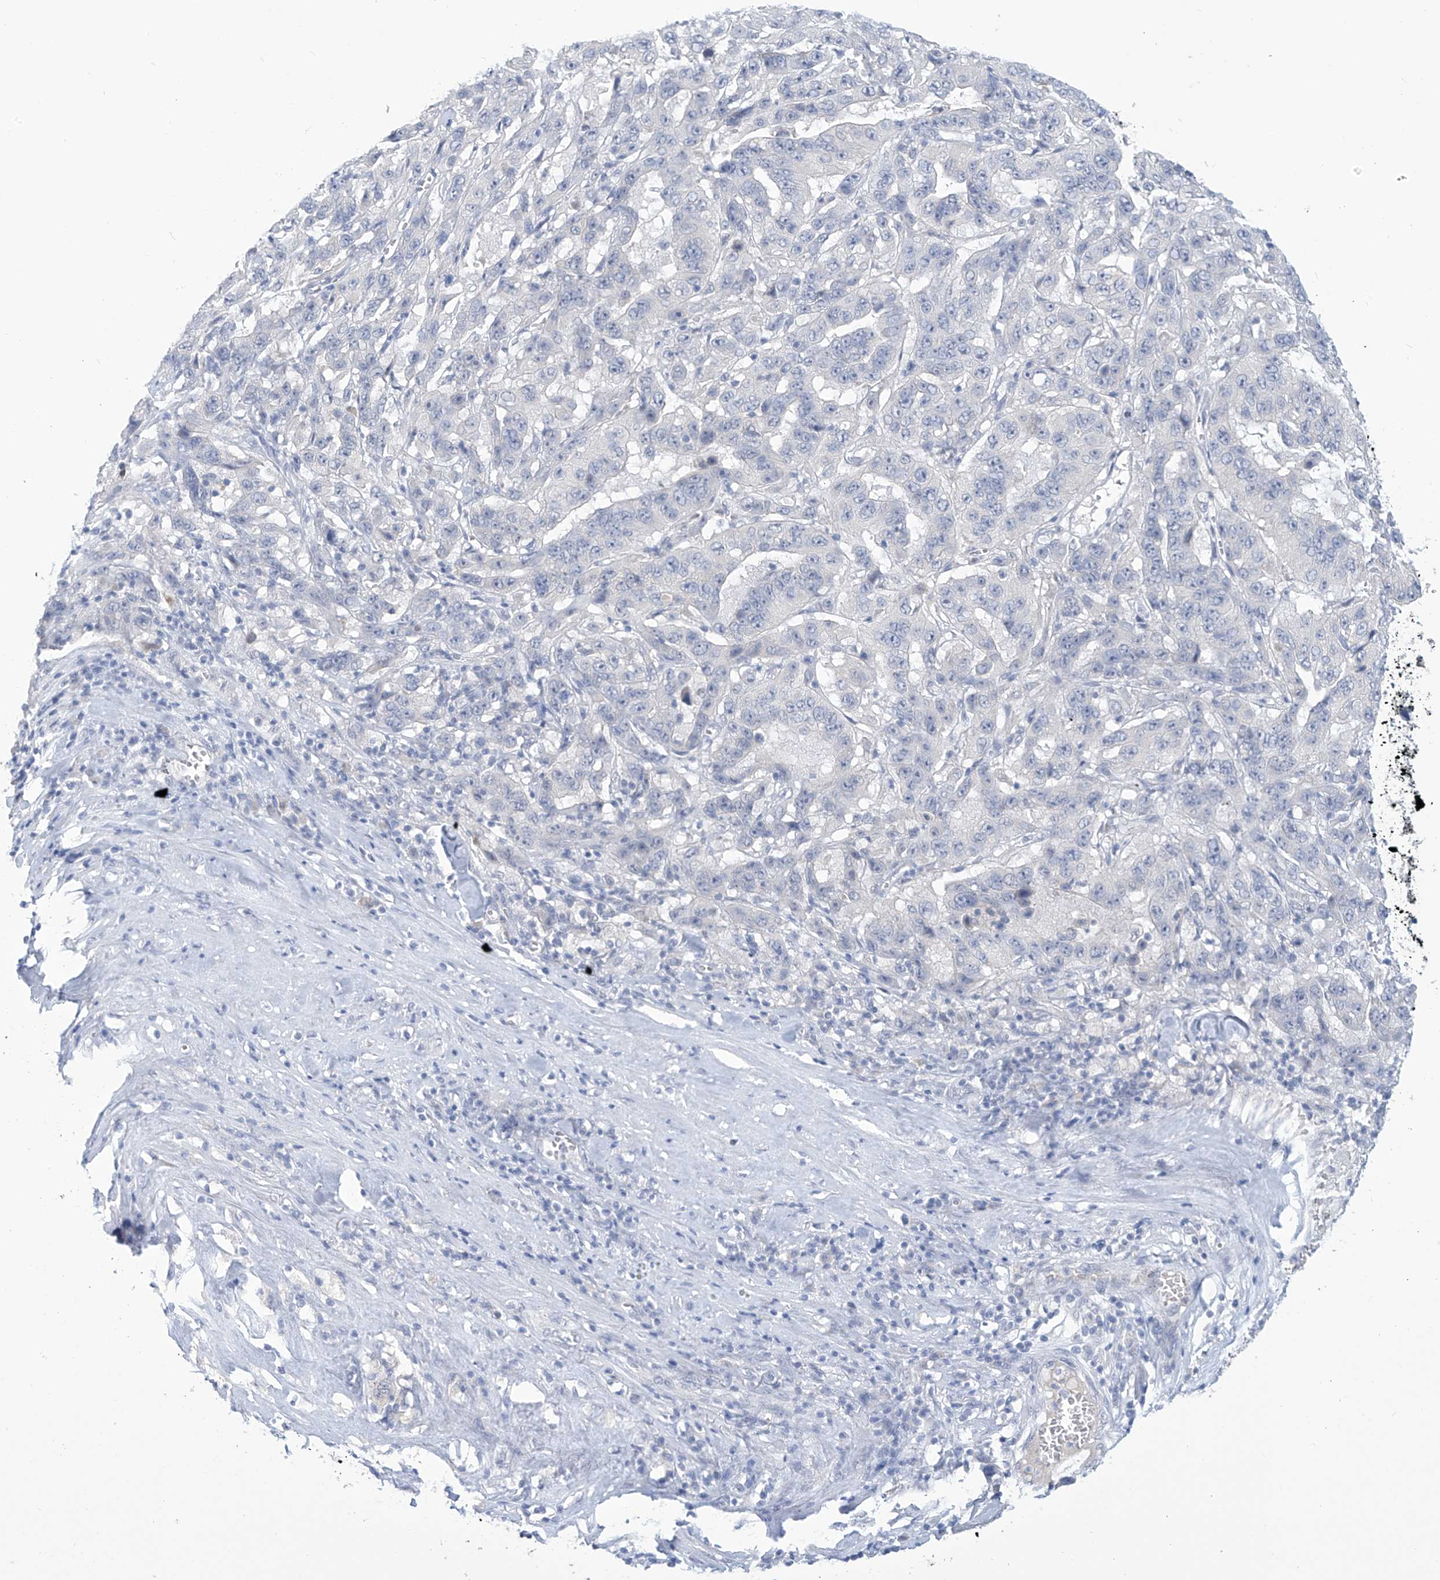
{"staining": {"intensity": "negative", "quantity": "none", "location": "none"}, "tissue": "pancreatic cancer", "cell_type": "Tumor cells", "image_type": "cancer", "snomed": [{"axis": "morphology", "description": "Adenocarcinoma, NOS"}, {"axis": "topography", "description": "Pancreas"}], "caption": "Pancreatic adenocarcinoma was stained to show a protein in brown. There is no significant expression in tumor cells.", "gene": "IBA57", "patient": {"sex": "male", "age": 63}}